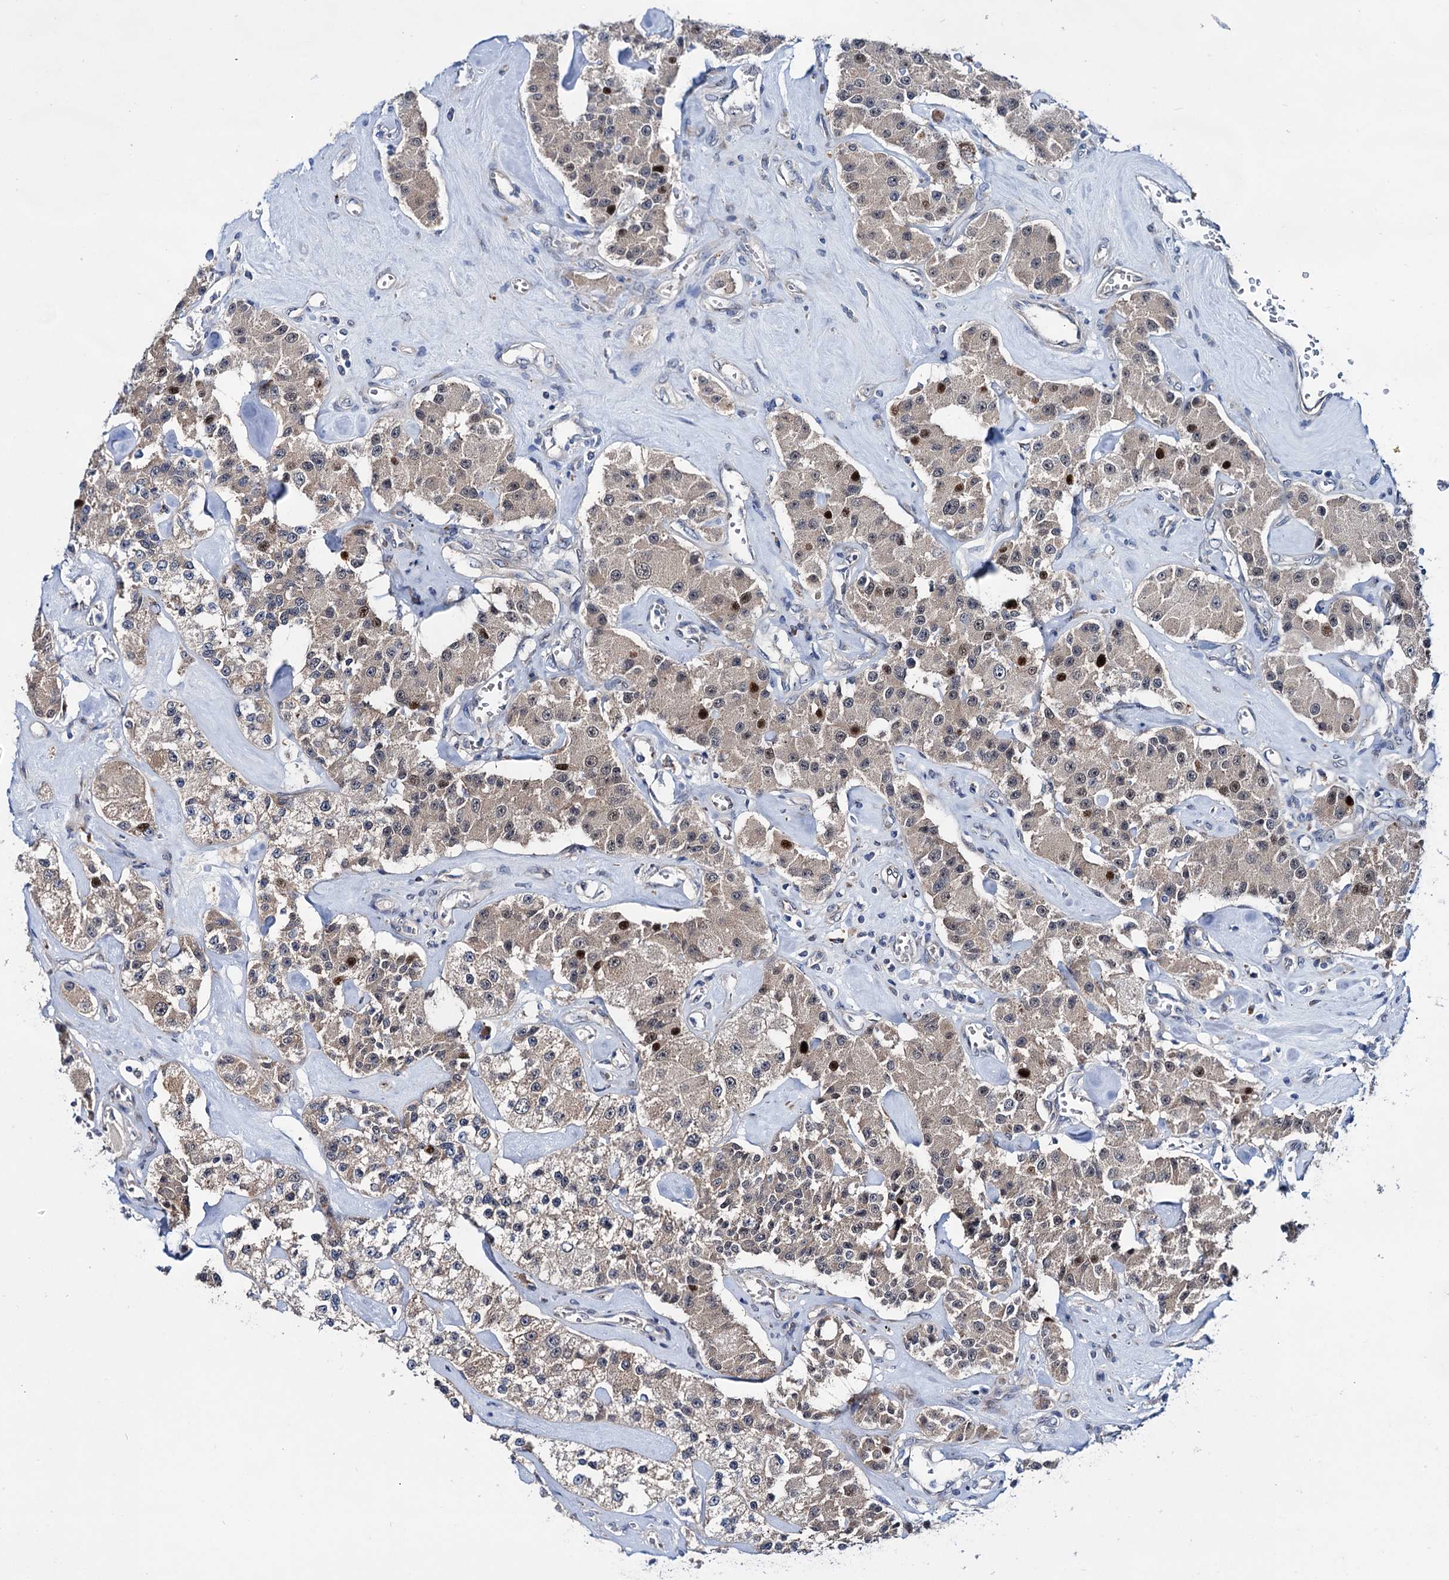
{"staining": {"intensity": "strong", "quantity": "<25%", "location": "nuclear"}, "tissue": "carcinoid", "cell_type": "Tumor cells", "image_type": "cancer", "snomed": [{"axis": "morphology", "description": "Carcinoid, malignant, NOS"}, {"axis": "topography", "description": "Pancreas"}], "caption": "Protein expression by immunohistochemistry (IHC) exhibits strong nuclear expression in approximately <25% of tumor cells in carcinoid.", "gene": "EYA4", "patient": {"sex": "male", "age": 41}}